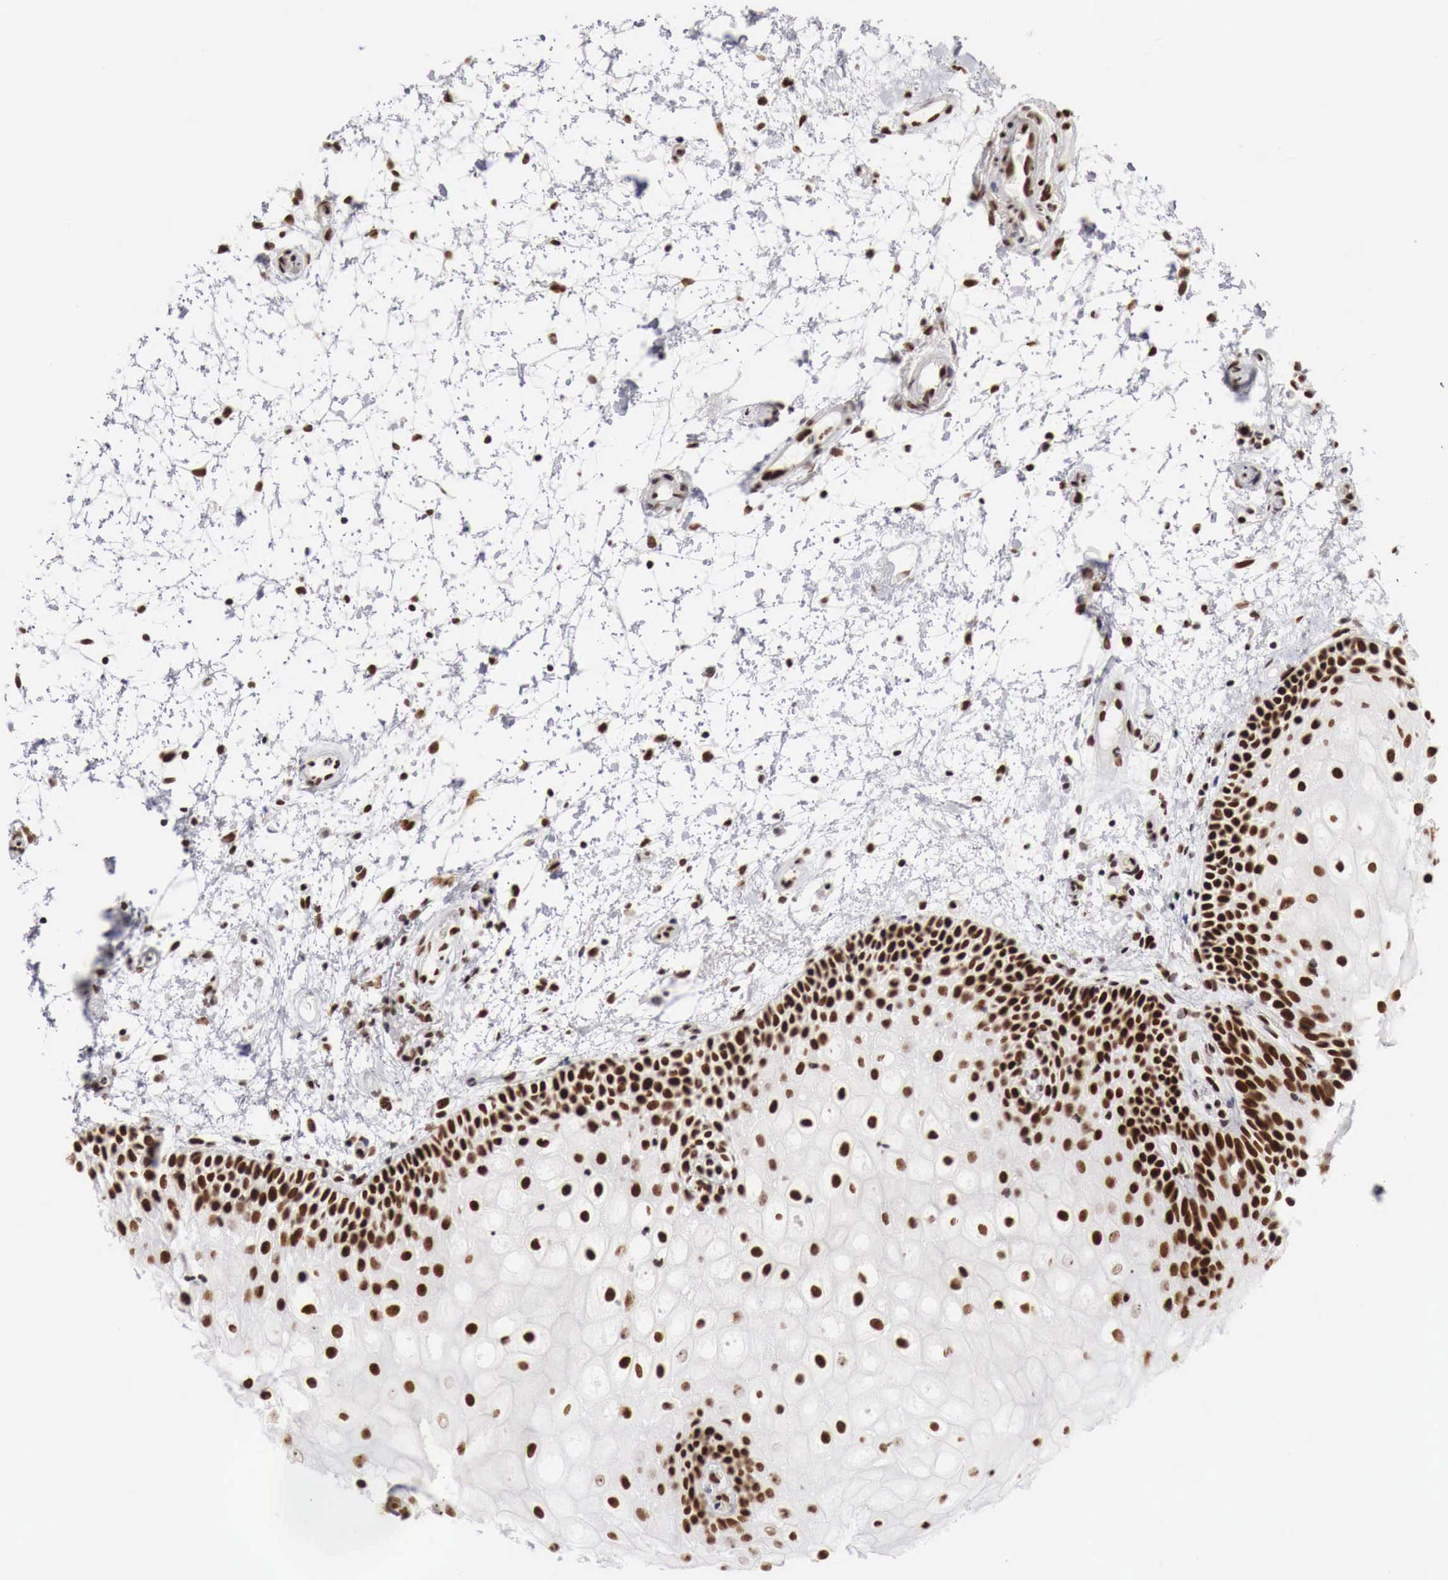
{"staining": {"intensity": "strong", "quantity": "<25%", "location": "nuclear"}, "tissue": "oral mucosa", "cell_type": "Squamous epithelial cells", "image_type": "normal", "snomed": [{"axis": "morphology", "description": "Normal tissue, NOS"}, {"axis": "topography", "description": "Oral tissue"}], "caption": "Immunohistochemical staining of normal human oral mucosa displays <25% levels of strong nuclear protein expression in approximately <25% of squamous epithelial cells.", "gene": "PHF14", "patient": {"sex": "female", "age": 79}}